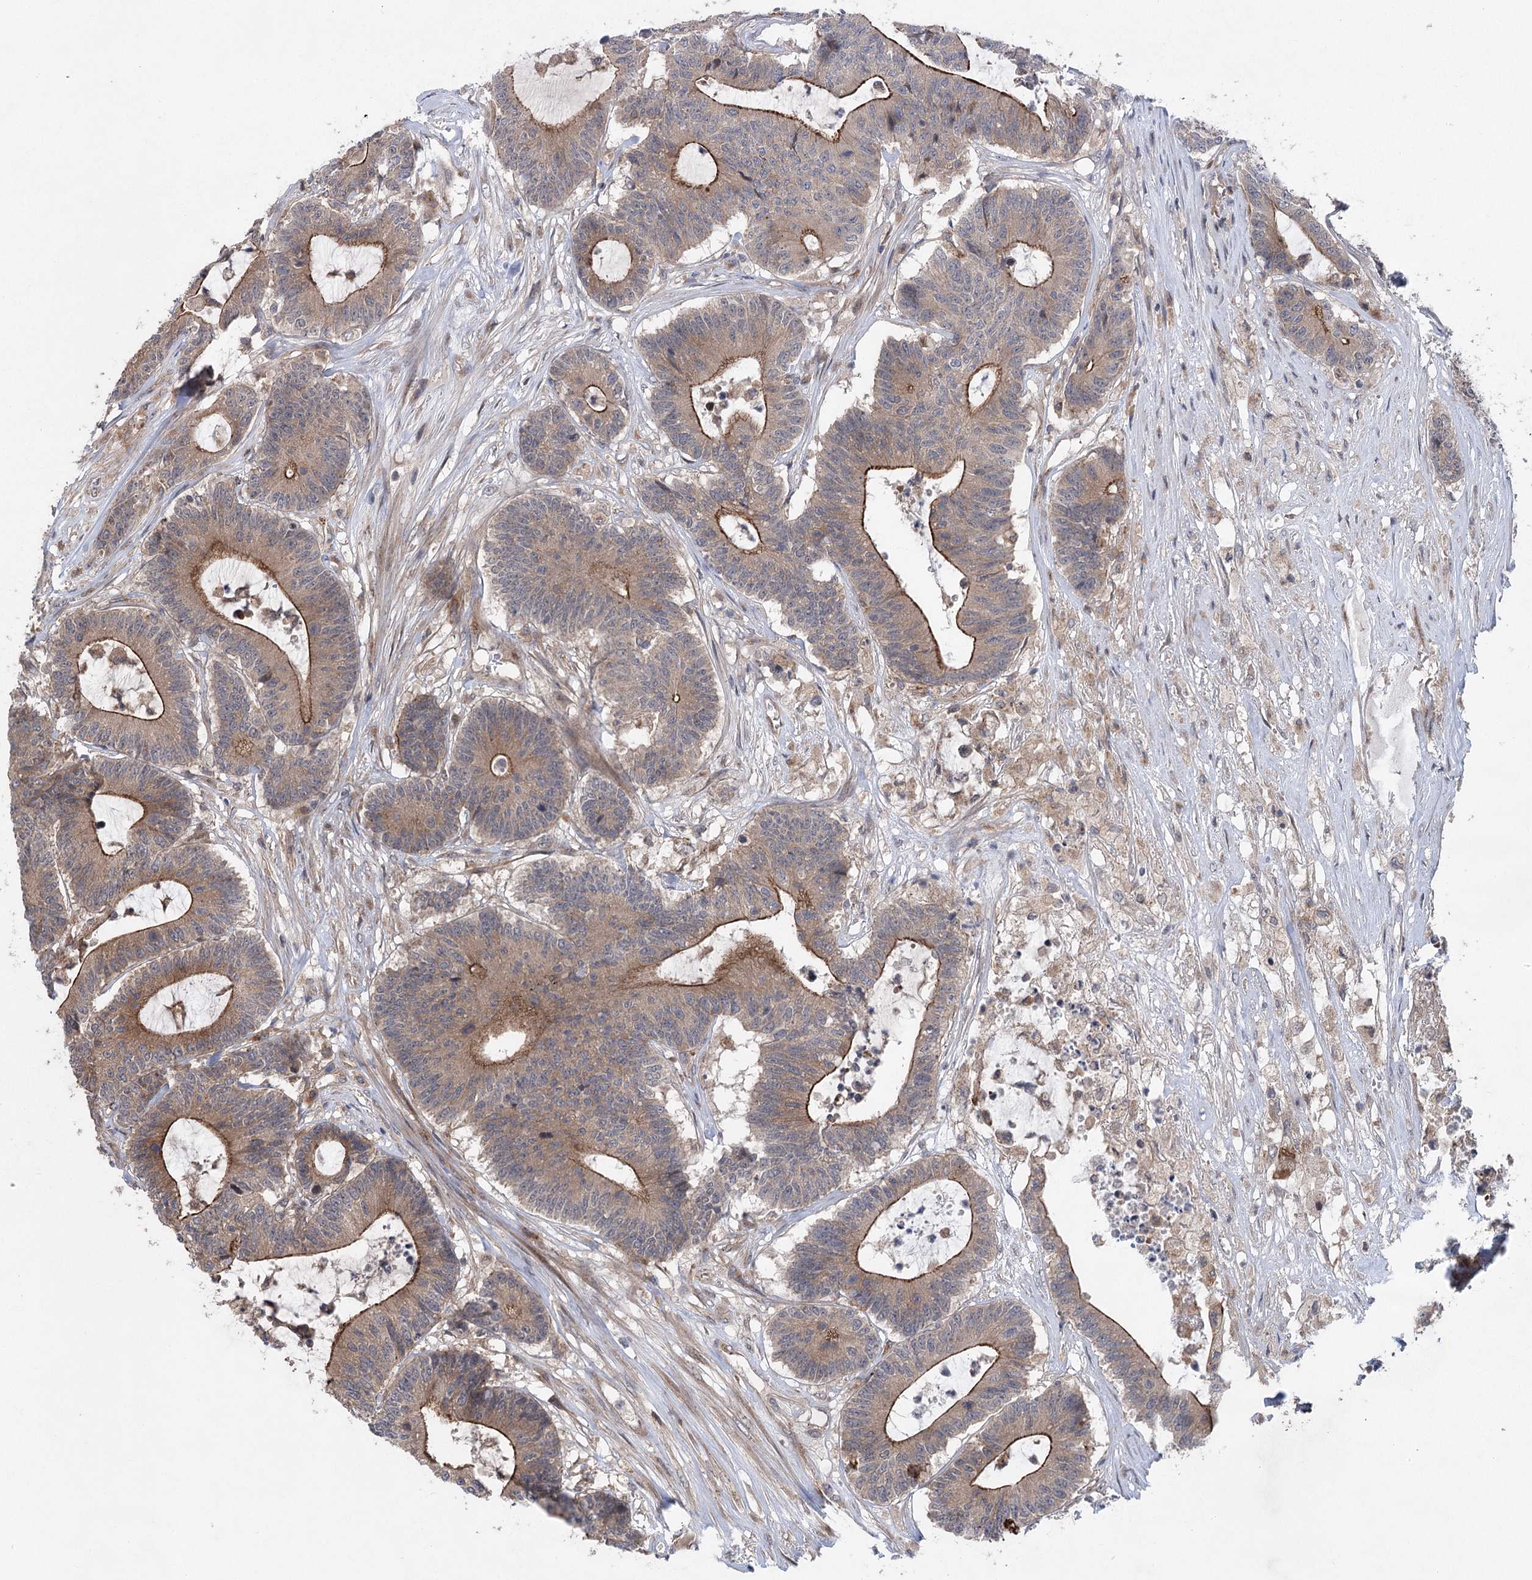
{"staining": {"intensity": "moderate", "quantity": ">75%", "location": "cytoplasmic/membranous"}, "tissue": "colorectal cancer", "cell_type": "Tumor cells", "image_type": "cancer", "snomed": [{"axis": "morphology", "description": "Adenocarcinoma, NOS"}, {"axis": "topography", "description": "Colon"}], "caption": "Colorectal adenocarcinoma stained with a brown dye reveals moderate cytoplasmic/membranous positive positivity in approximately >75% of tumor cells.", "gene": "METTL24", "patient": {"sex": "female", "age": 84}}